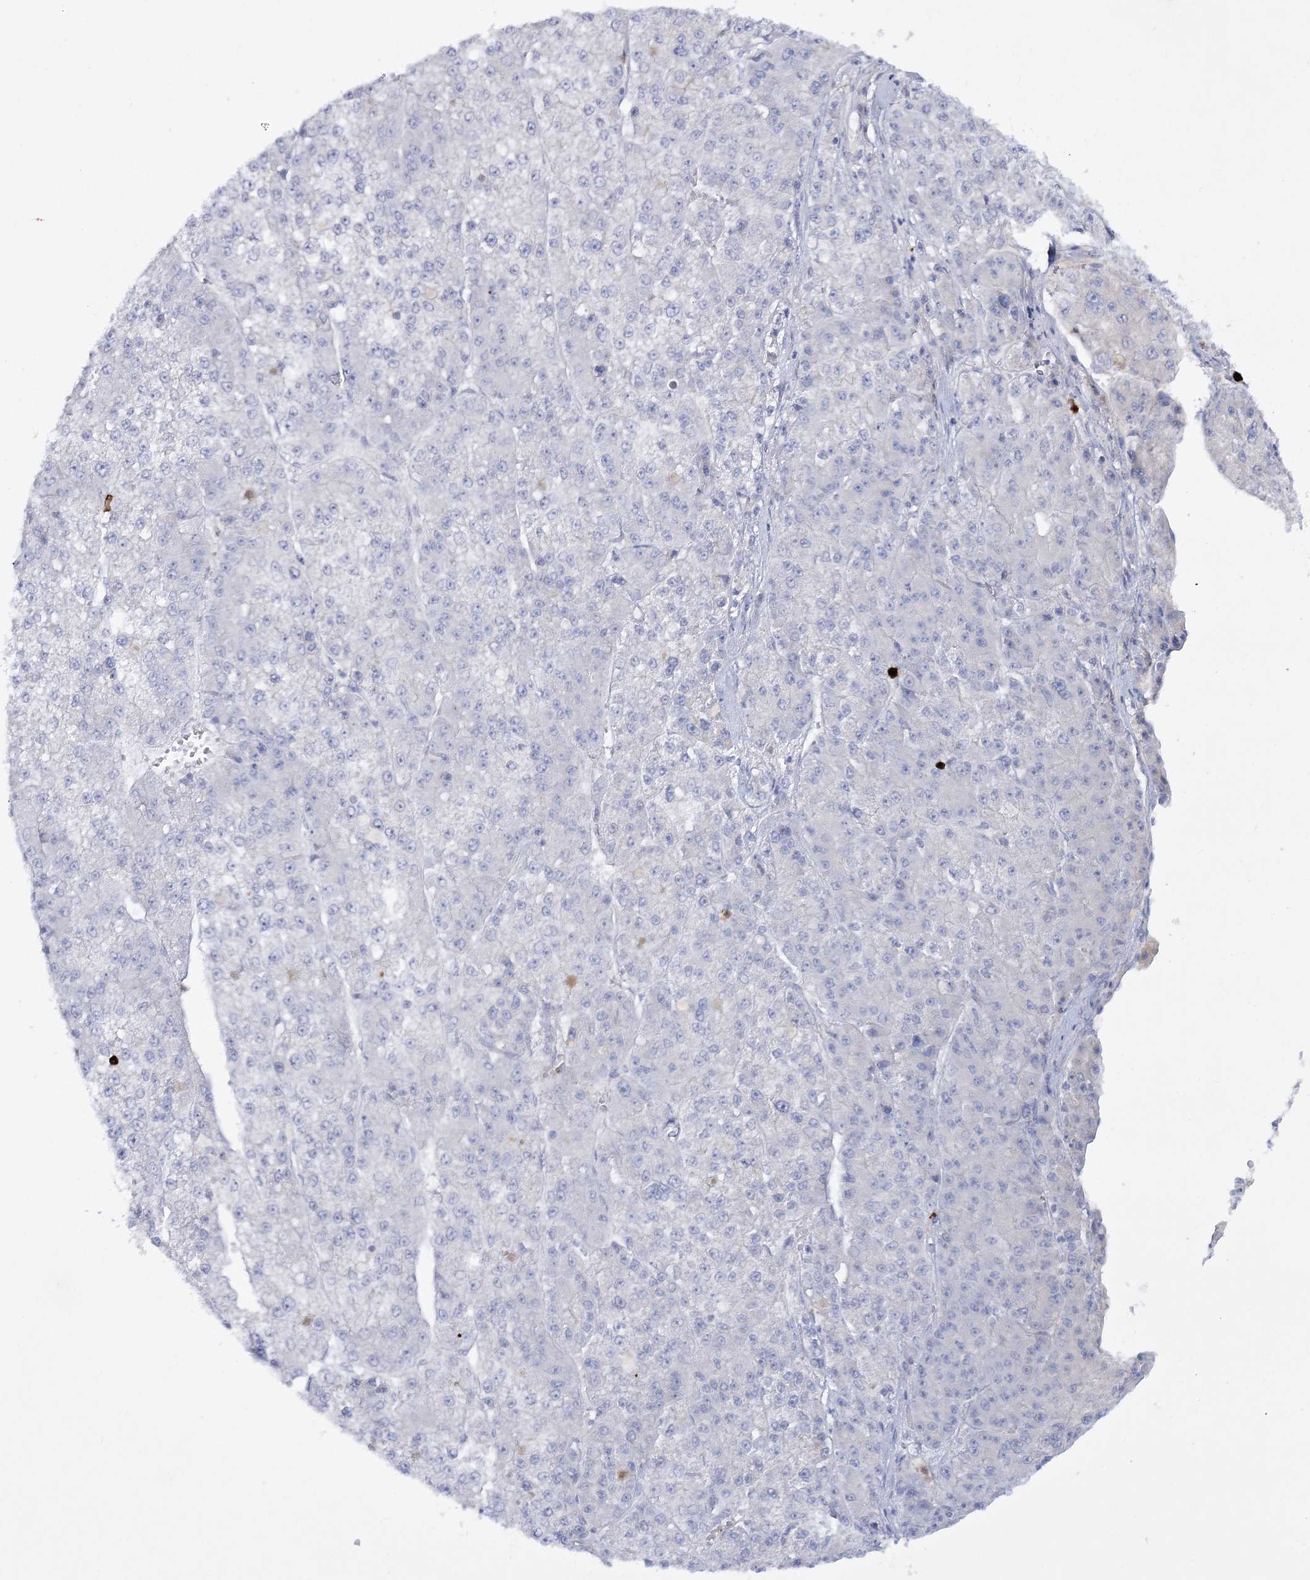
{"staining": {"intensity": "negative", "quantity": "none", "location": "none"}, "tissue": "liver cancer", "cell_type": "Tumor cells", "image_type": "cancer", "snomed": [{"axis": "morphology", "description": "Carcinoma, Hepatocellular, NOS"}, {"axis": "topography", "description": "Liver"}], "caption": "High power microscopy image of an IHC micrograph of liver cancer (hepatocellular carcinoma), revealing no significant expression in tumor cells.", "gene": "WDSUB1", "patient": {"sex": "female", "age": 73}}